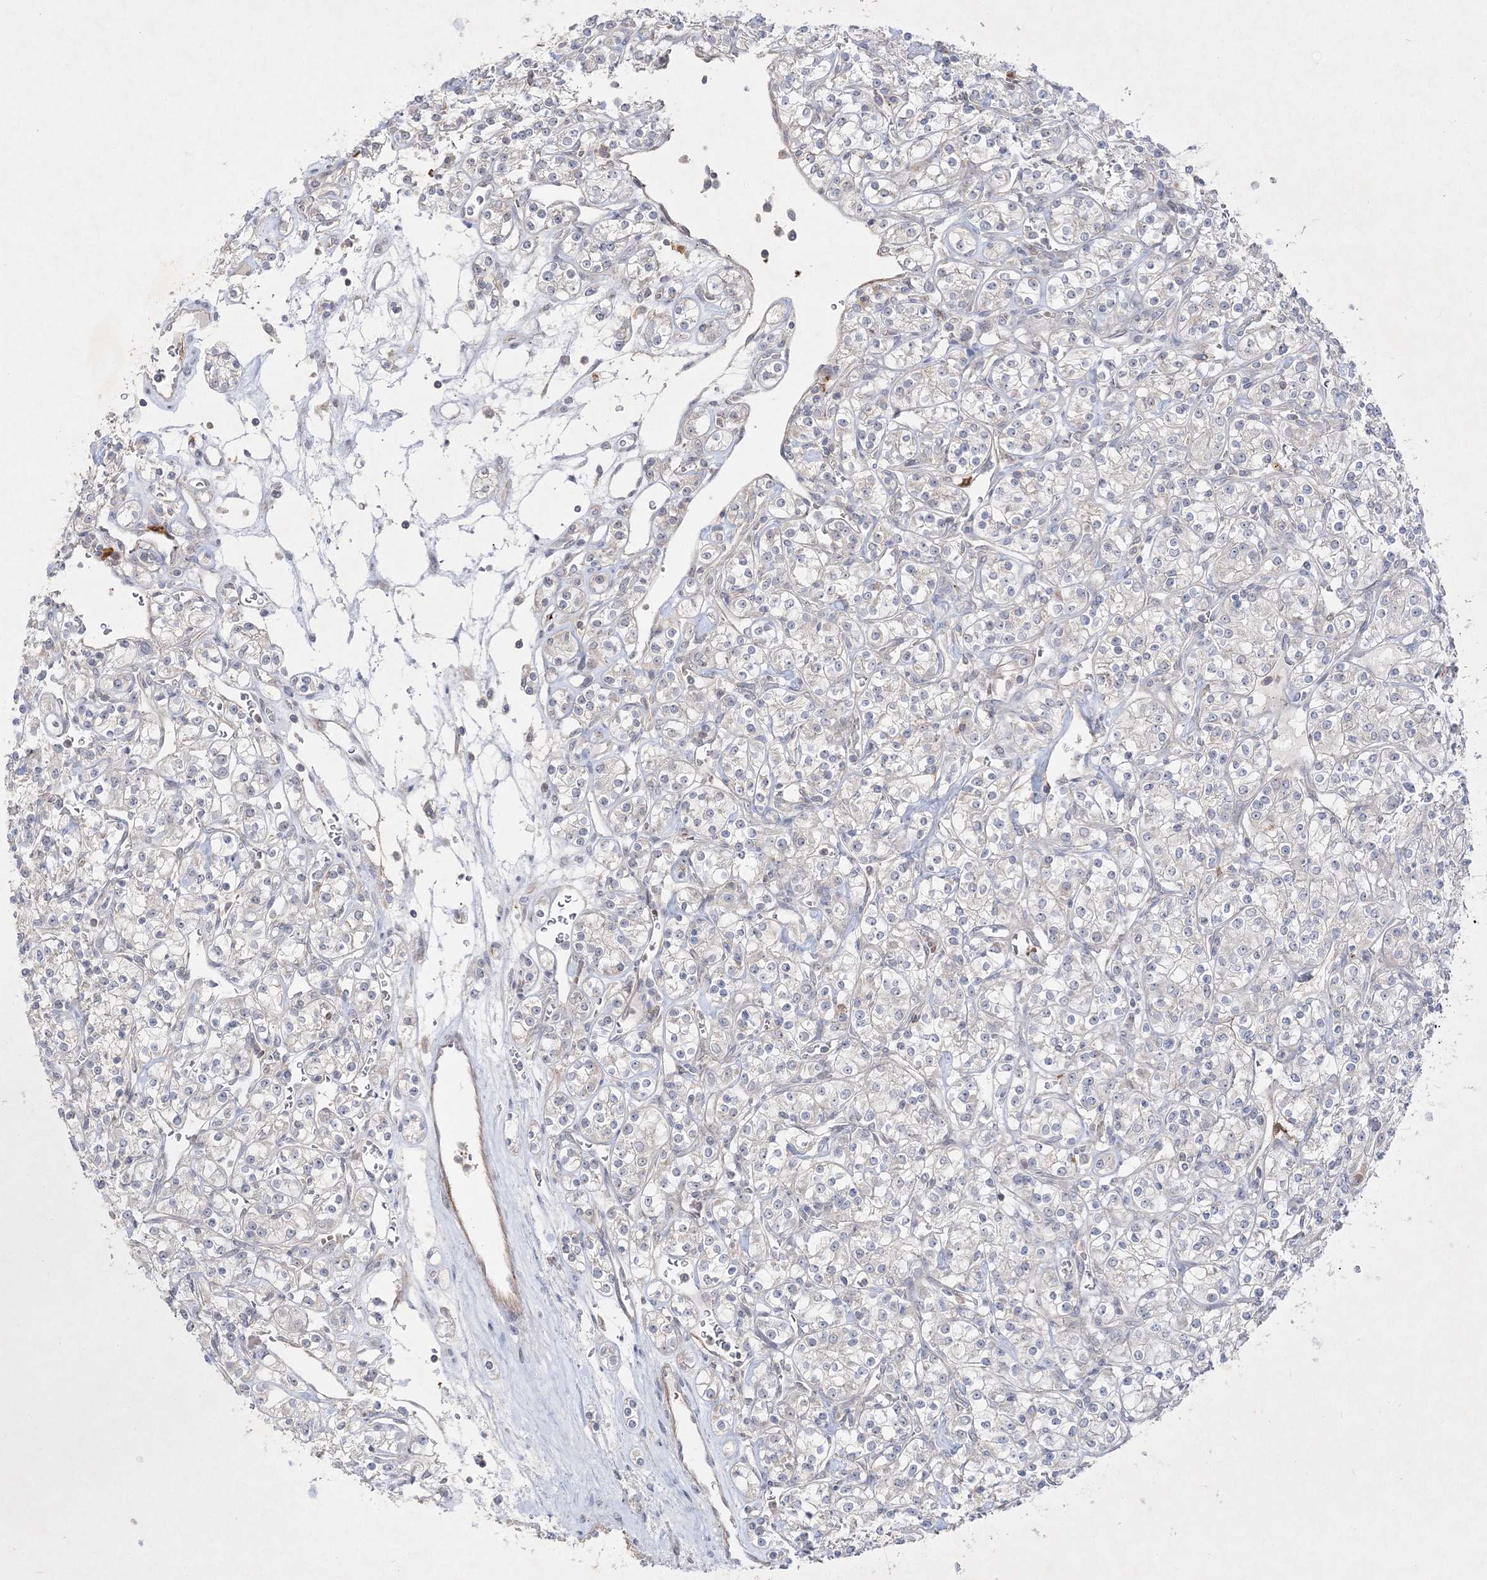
{"staining": {"intensity": "negative", "quantity": "none", "location": "none"}, "tissue": "renal cancer", "cell_type": "Tumor cells", "image_type": "cancer", "snomed": [{"axis": "morphology", "description": "Adenocarcinoma, NOS"}, {"axis": "topography", "description": "Kidney"}], "caption": "A photomicrograph of human renal adenocarcinoma is negative for staining in tumor cells.", "gene": "CLNK", "patient": {"sex": "male", "age": 77}}